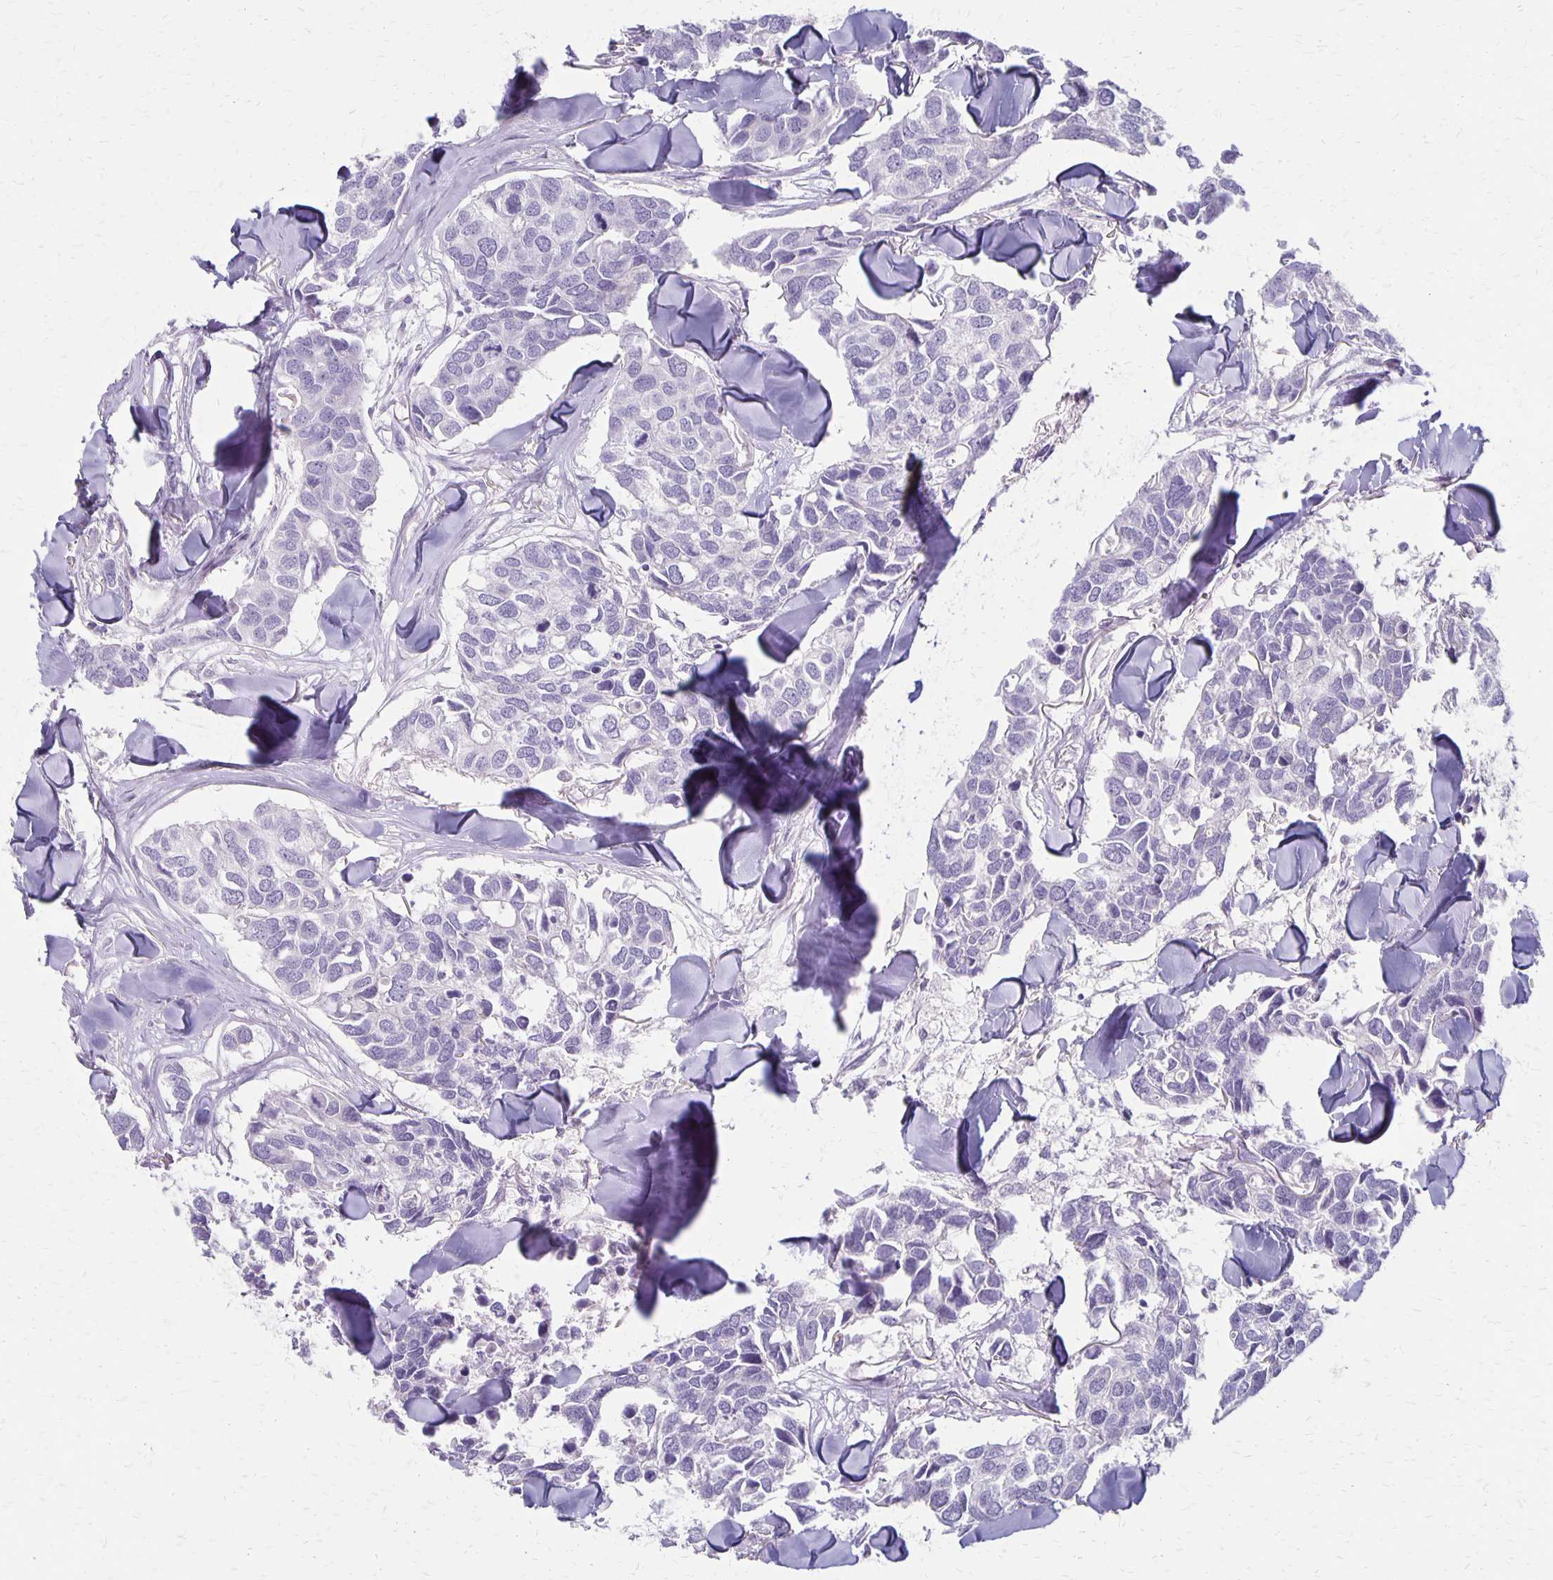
{"staining": {"intensity": "negative", "quantity": "none", "location": "none"}, "tissue": "breast cancer", "cell_type": "Tumor cells", "image_type": "cancer", "snomed": [{"axis": "morphology", "description": "Duct carcinoma"}, {"axis": "topography", "description": "Breast"}], "caption": "Histopathology image shows no protein positivity in tumor cells of intraductal carcinoma (breast) tissue.", "gene": "HOMER1", "patient": {"sex": "female", "age": 83}}